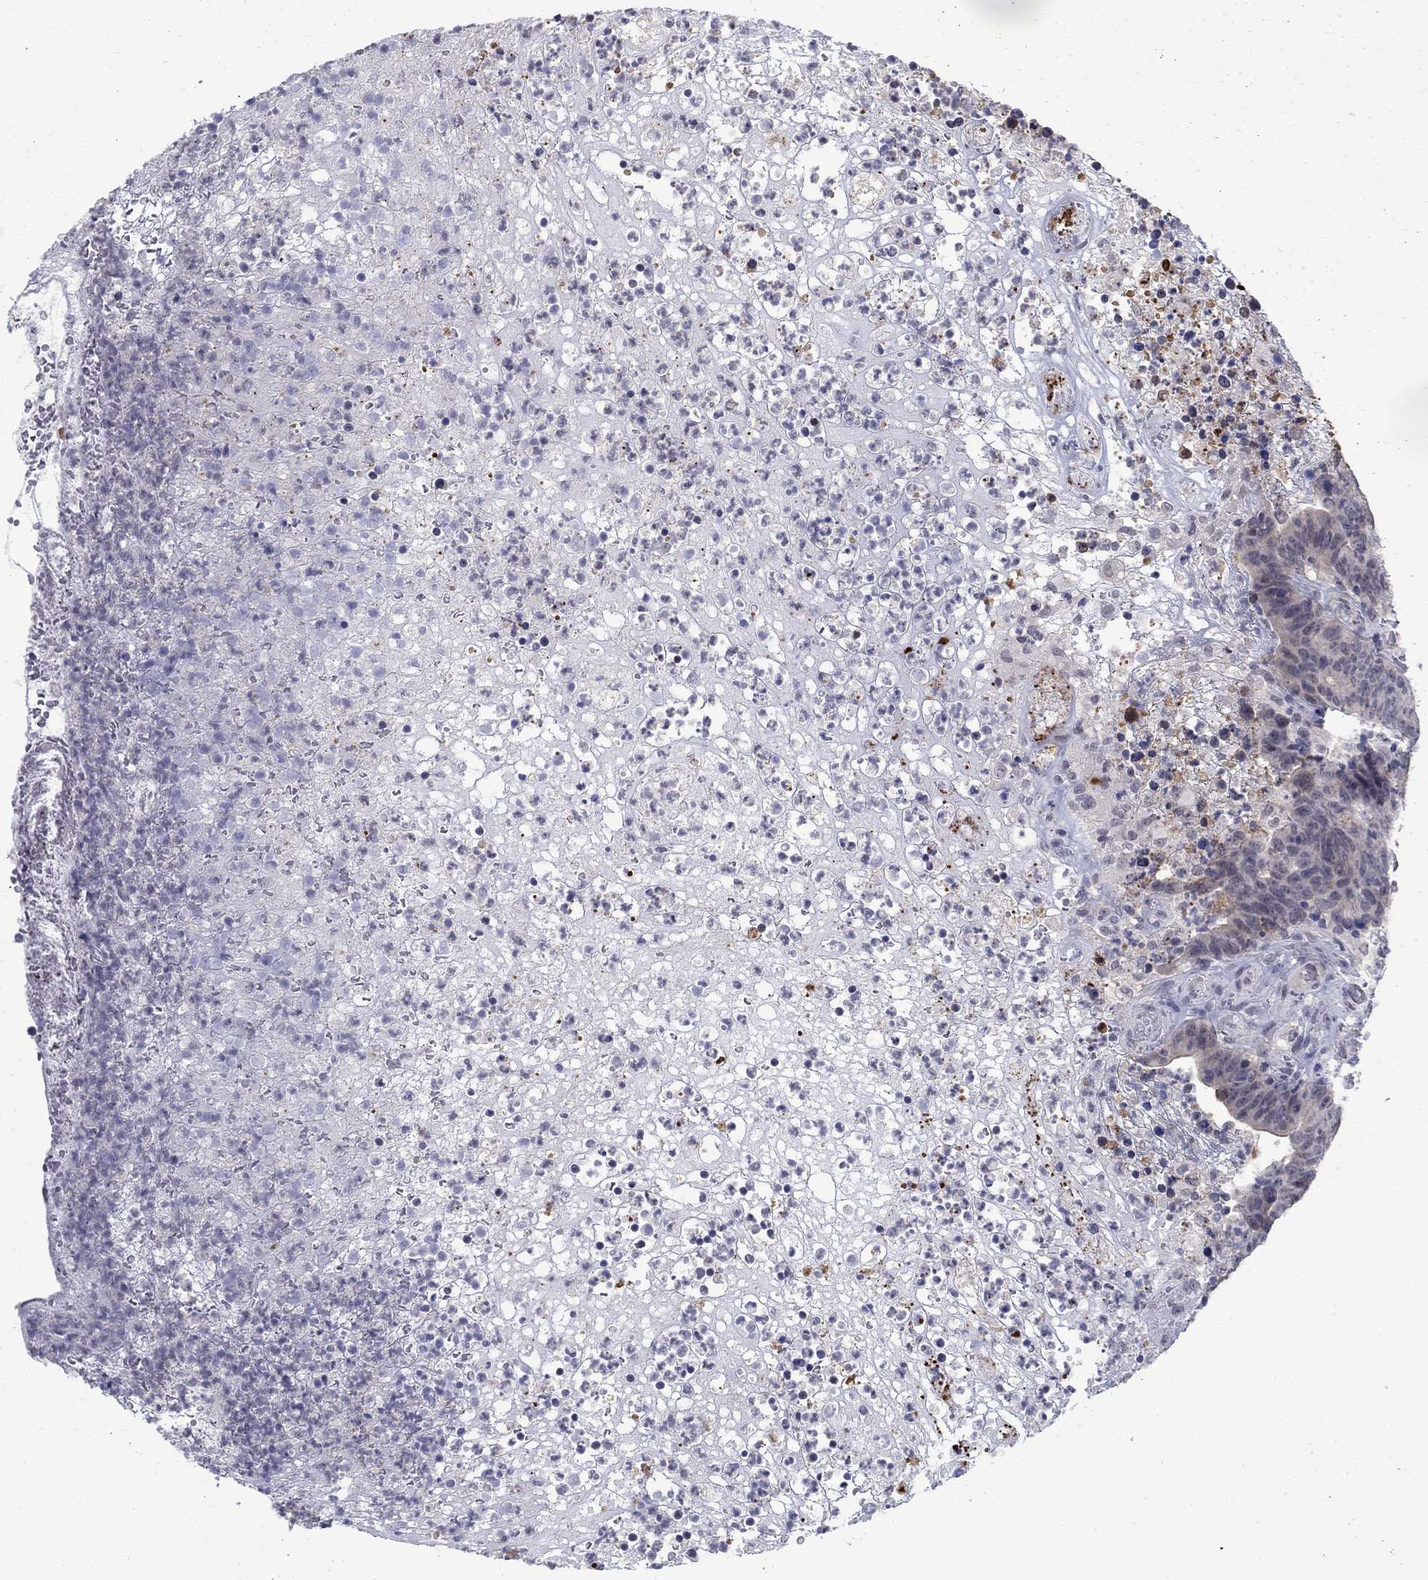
{"staining": {"intensity": "negative", "quantity": "none", "location": "none"}, "tissue": "colorectal cancer", "cell_type": "Tumor cells", "image_type": "cancer", "snomed": [{"axis": "morphology", "description": "Adenocarcinoma, NOS"}, {"axis": "topography", "description": "Colon"}], "caption": "High power microscopy photomicrograph of an immunohistochemistry (IHC) histopathology image of adenocarcinoma (colorectal), revealing no significant expression in tumor cells.", "gene": "SLC22A2", "patient": {"sex": "female", "age": 75}}